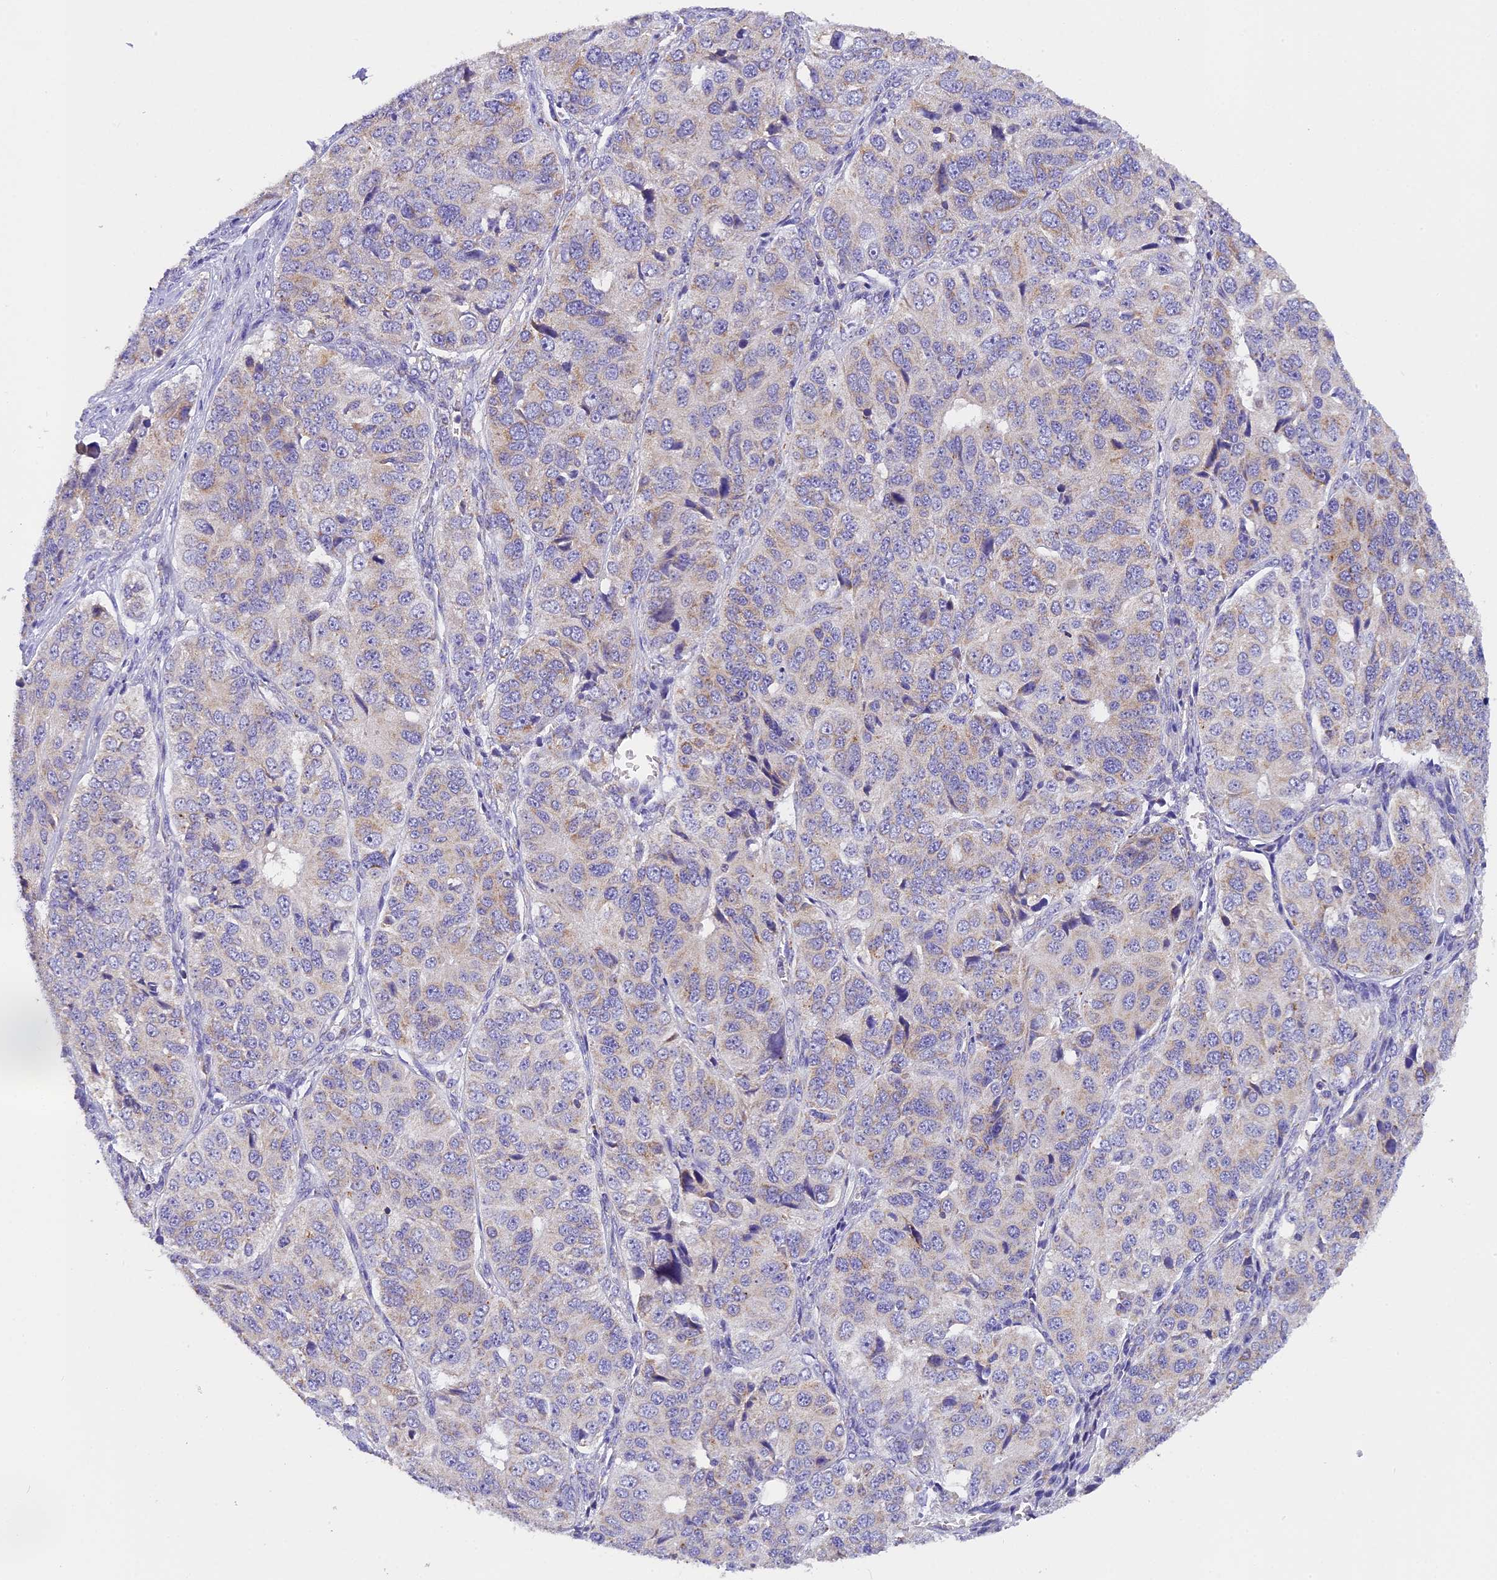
{"staining": {"intensity": "negative", "quantity": "none", "location": "none"}, "tissue": "ovarian cancer", "cell_type": "Tumor cells", "image_type": "cancer", "snomed": [{"axis": "morphology", "description": "Carcinoma, endometroid"}, {"axis": "topography", "description": "Ovary"}], "caption": "A high-resolution image shows immunohistochemistry staining of endometroid carcinoma (ovarian), which reveals no significant positivity in tumor cells. The staining was performed using DAB to visualize the protein expression in brown, while the nuclei were stained in blue with hematoxylin (Magnification: 20x).", "gene": "MGME1", "patient": {"sex": "female", "age": 51}}